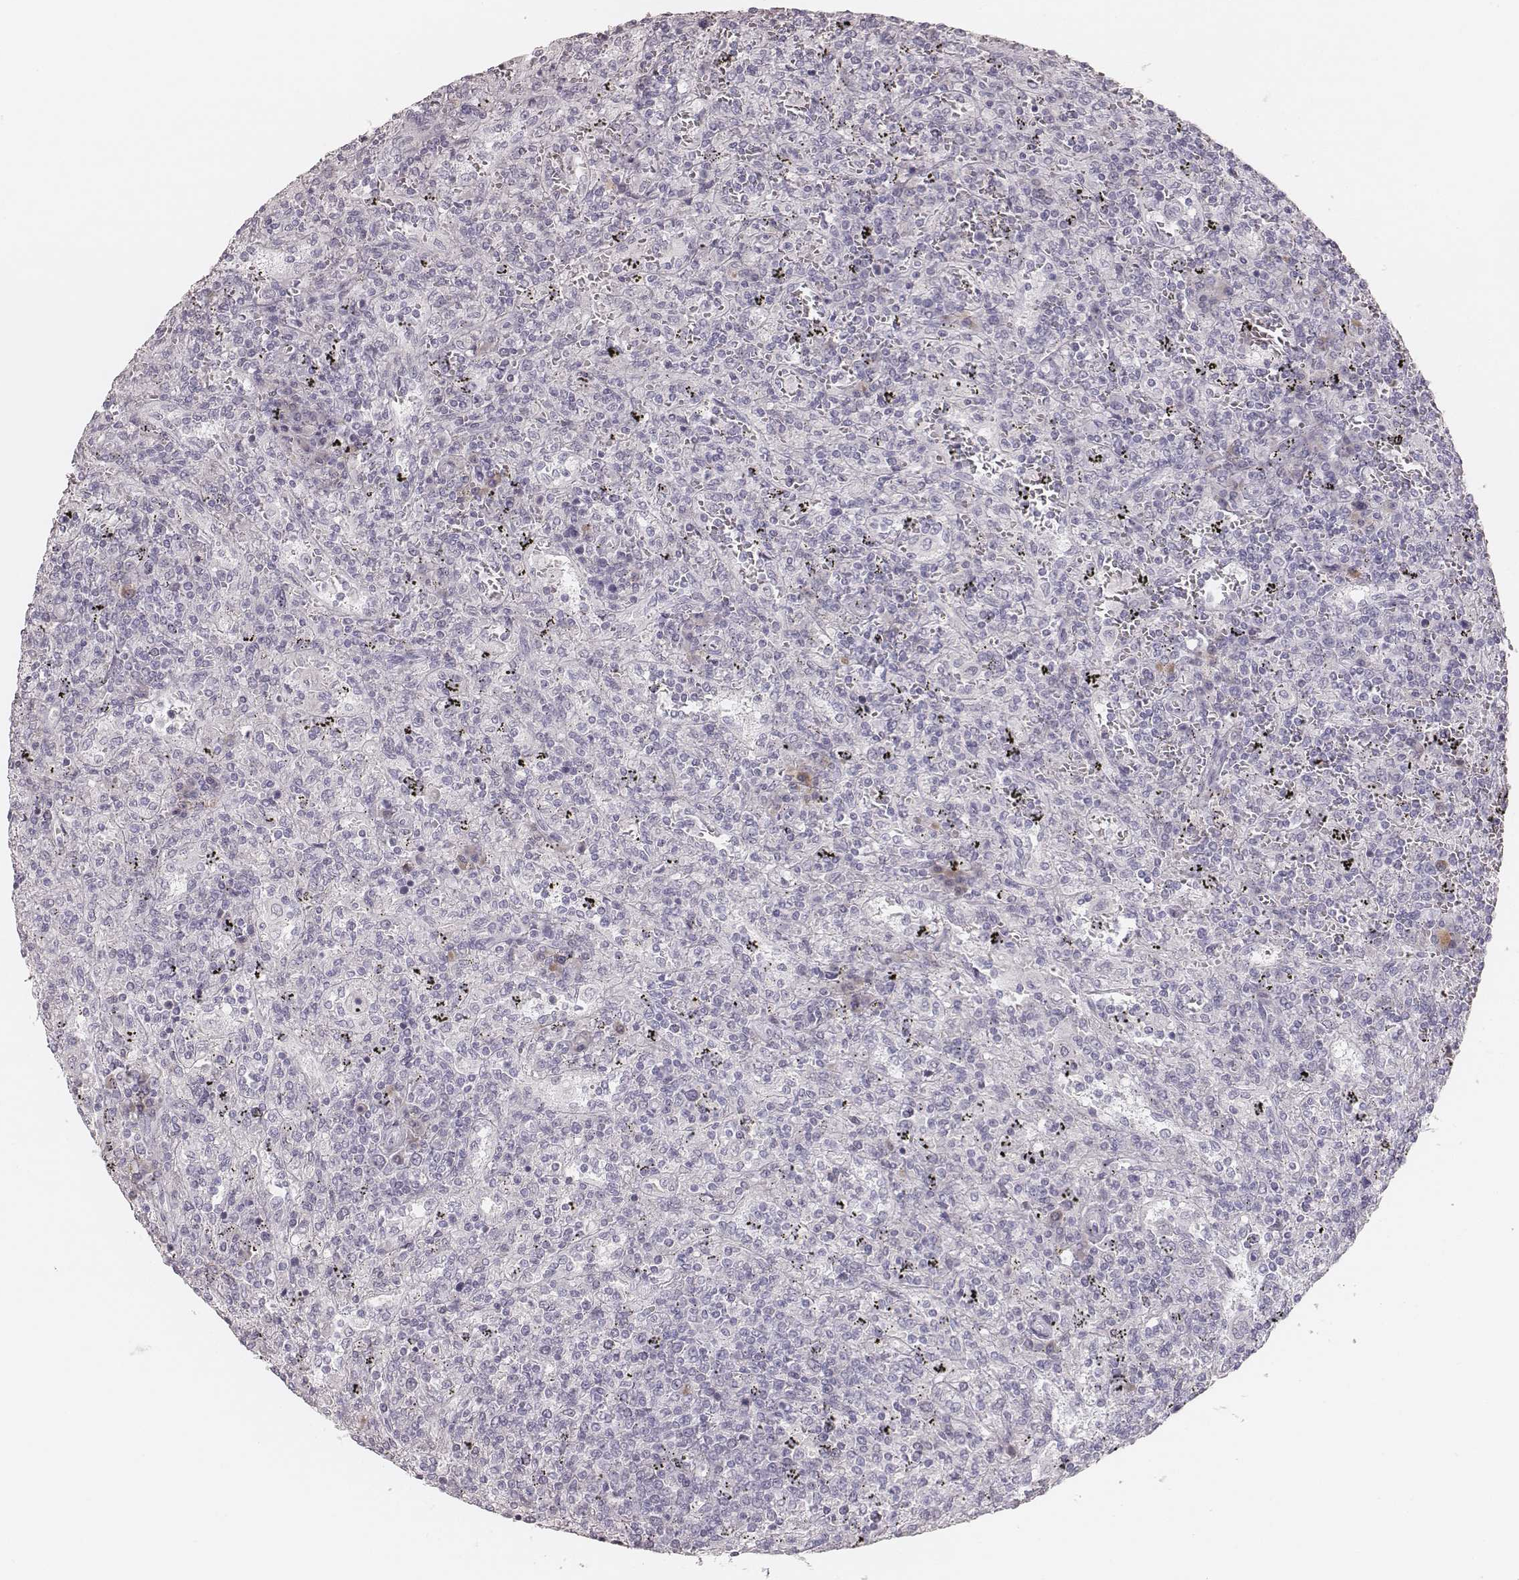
{"staining": {"intensity": "negative", "quantity": "none", "location": "none"}, "tissue": "lymphoma", "cell_type": "Tumor cells", "image_type": "cancer", "snomed": [{"axis": "morphology", "description": "Malignant lymphoma, non-Hodgkin's type, Low grade"}, {"axis": "topography", "description": "Spleen"}], "caption": "Immunohistochemical staining of malignant lymphoma, non-Hodgkin's type (low-grade) demonstrates no significant expression in tumor cells.", "gene": "KRT82", "patient": {"sex": "male", "age": 62}}